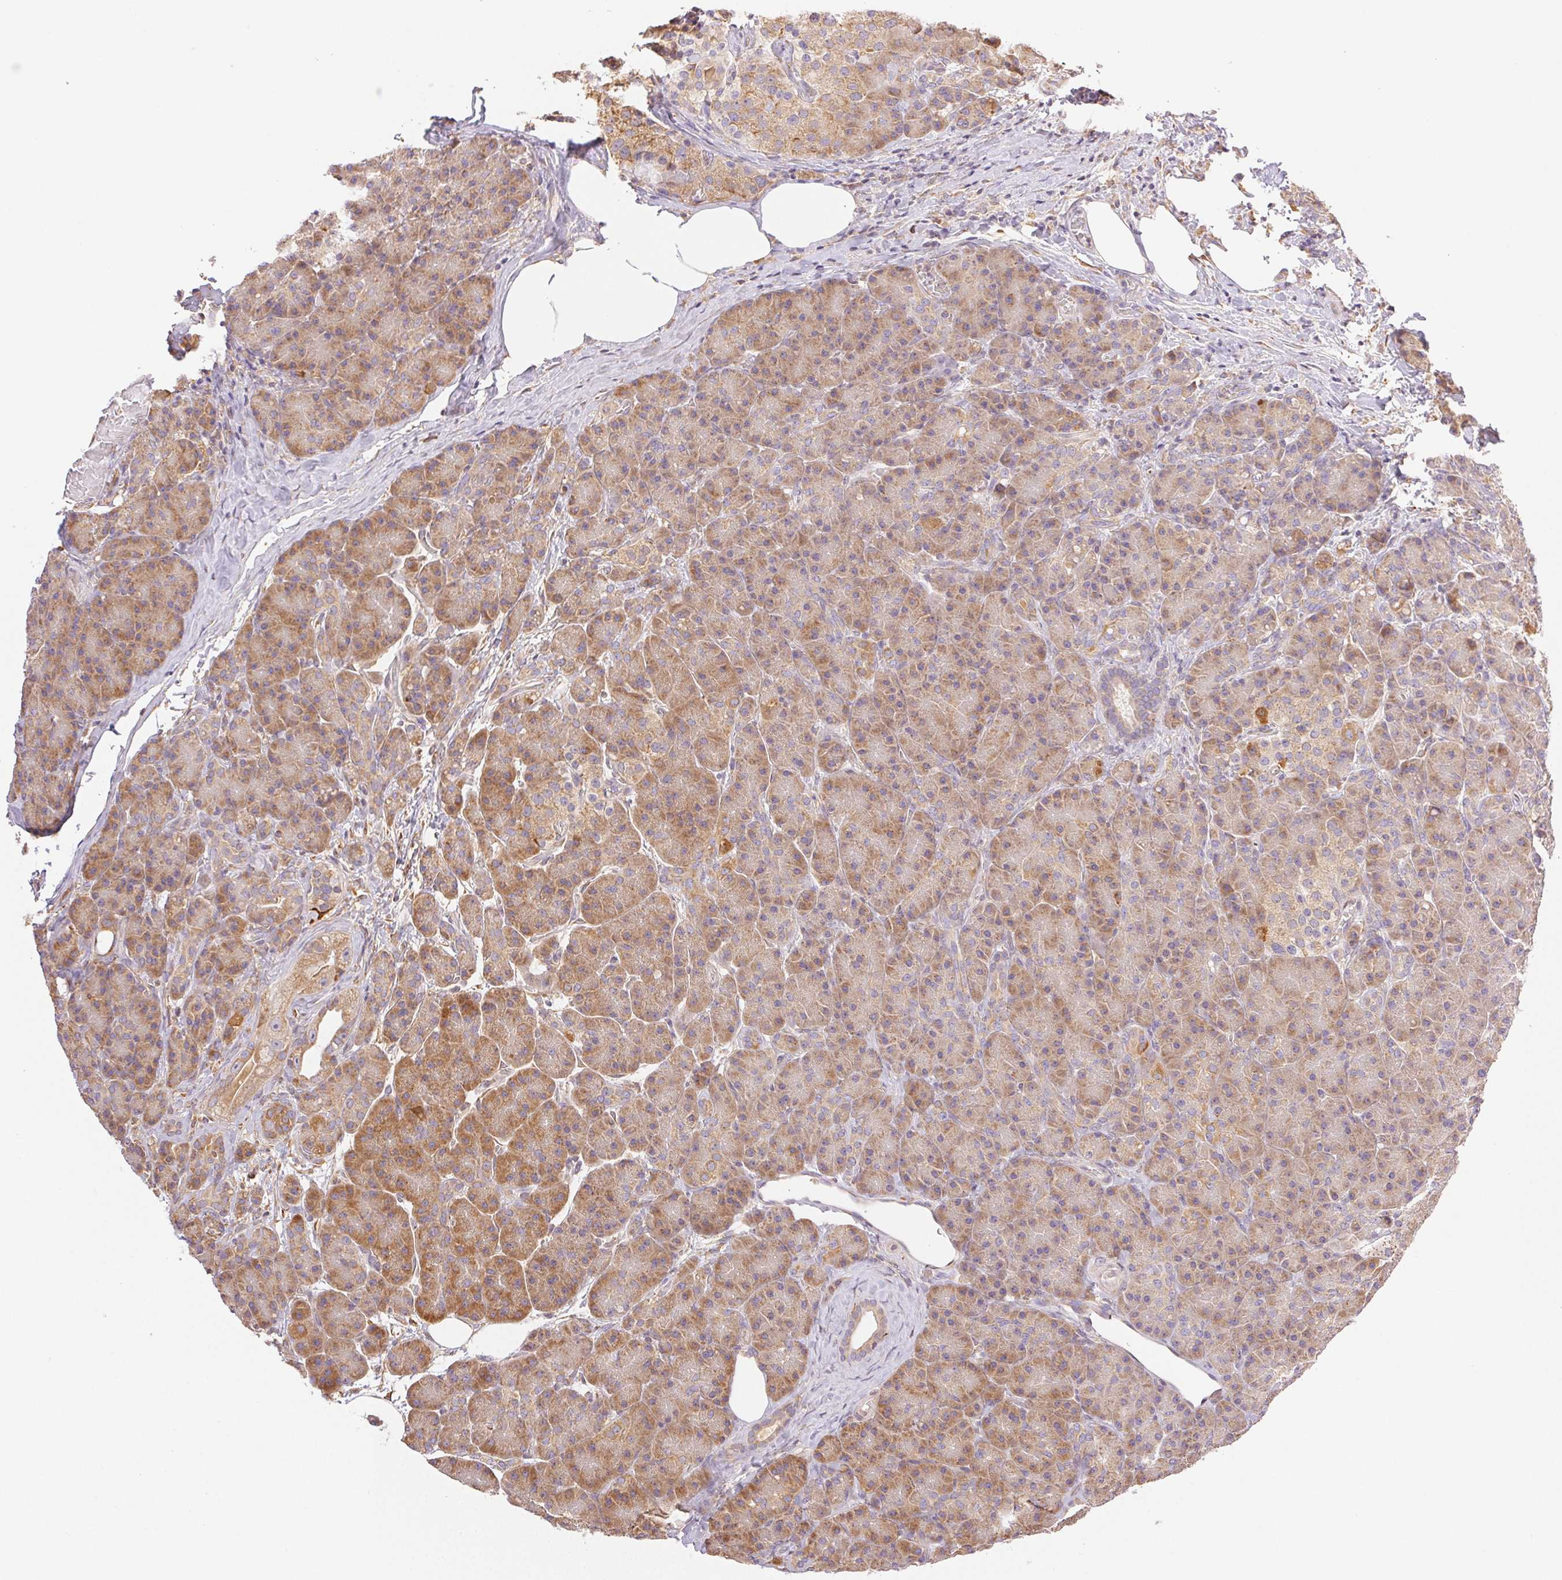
{"staining": {"intensity": "moderate", "quantity": ">75%", "location": "cytoplasmic/membranous"}, "tissue": "pancreas", "cell_type": "Exocrine glandular cells", "image_type": "normal", "snomed": [{"axis": "morphology", "description": "Normal tissue, NOS"}, {"axis": "topography", "description": "Pancreas"}], "caption": "The histopathology image demonstrates a brown stain indicating the presence of a protein in the cytoplasmic/membranous of exocrine glandular cells in pancreas.", "gene": "ENTREP1", "patient": {"sex": "male", "age": 57}}